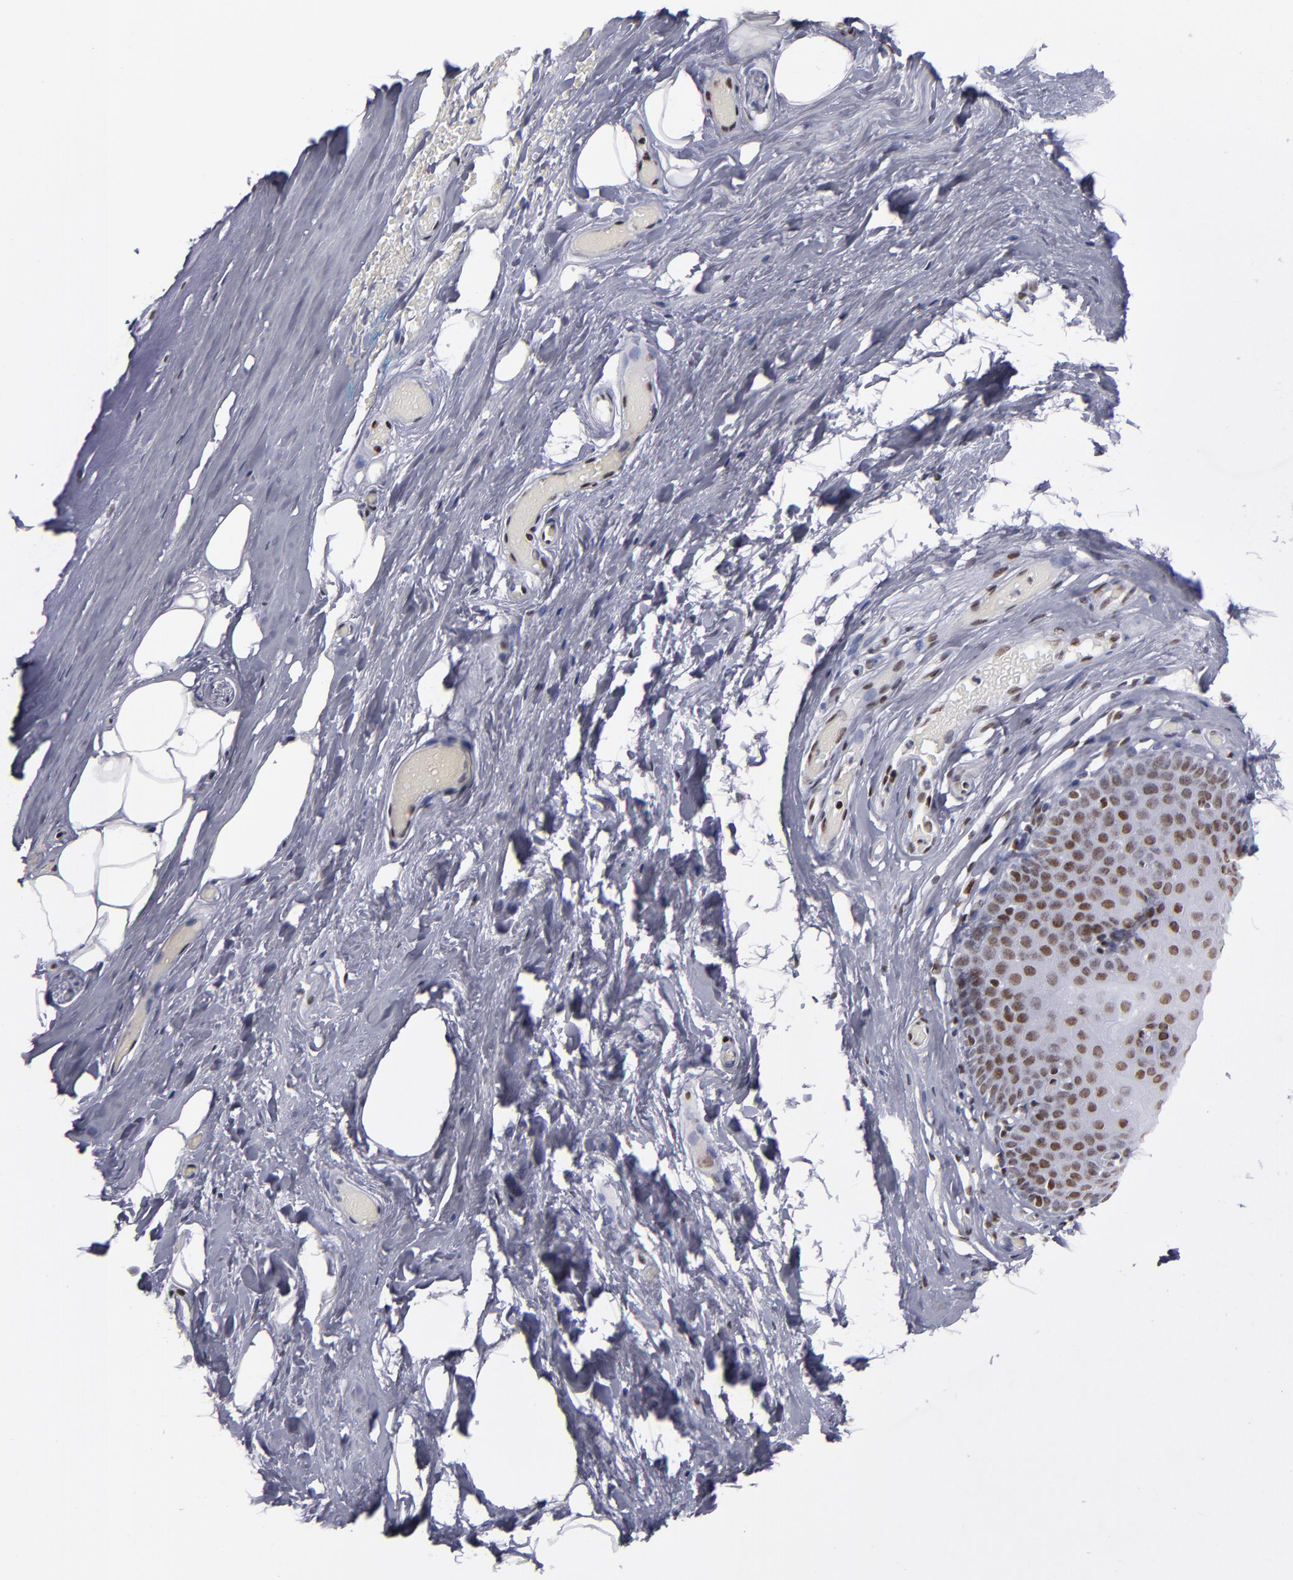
{"staining": {"intensity": "moderate", "quantity": ">75%", "location": "nuclear"}, "tissue": "nasopharynx", "cell_type": "Respiratory epithelial cells", "image_type": "normal", "snomed": [{"axis": "morphology", "description": "Normal tissue, NOS"}, {"axis": "topography", "description": "Nasopharynx"}], "caption": "Immunohistochemistry (IHC) of benign human nasopharynx demonstrates medium levels of moderate nuclear positivity in approximately >75% of respiratory epithelial cells.", "gene": "TERF2", "patient": {"sex": "male", "age": 56}}